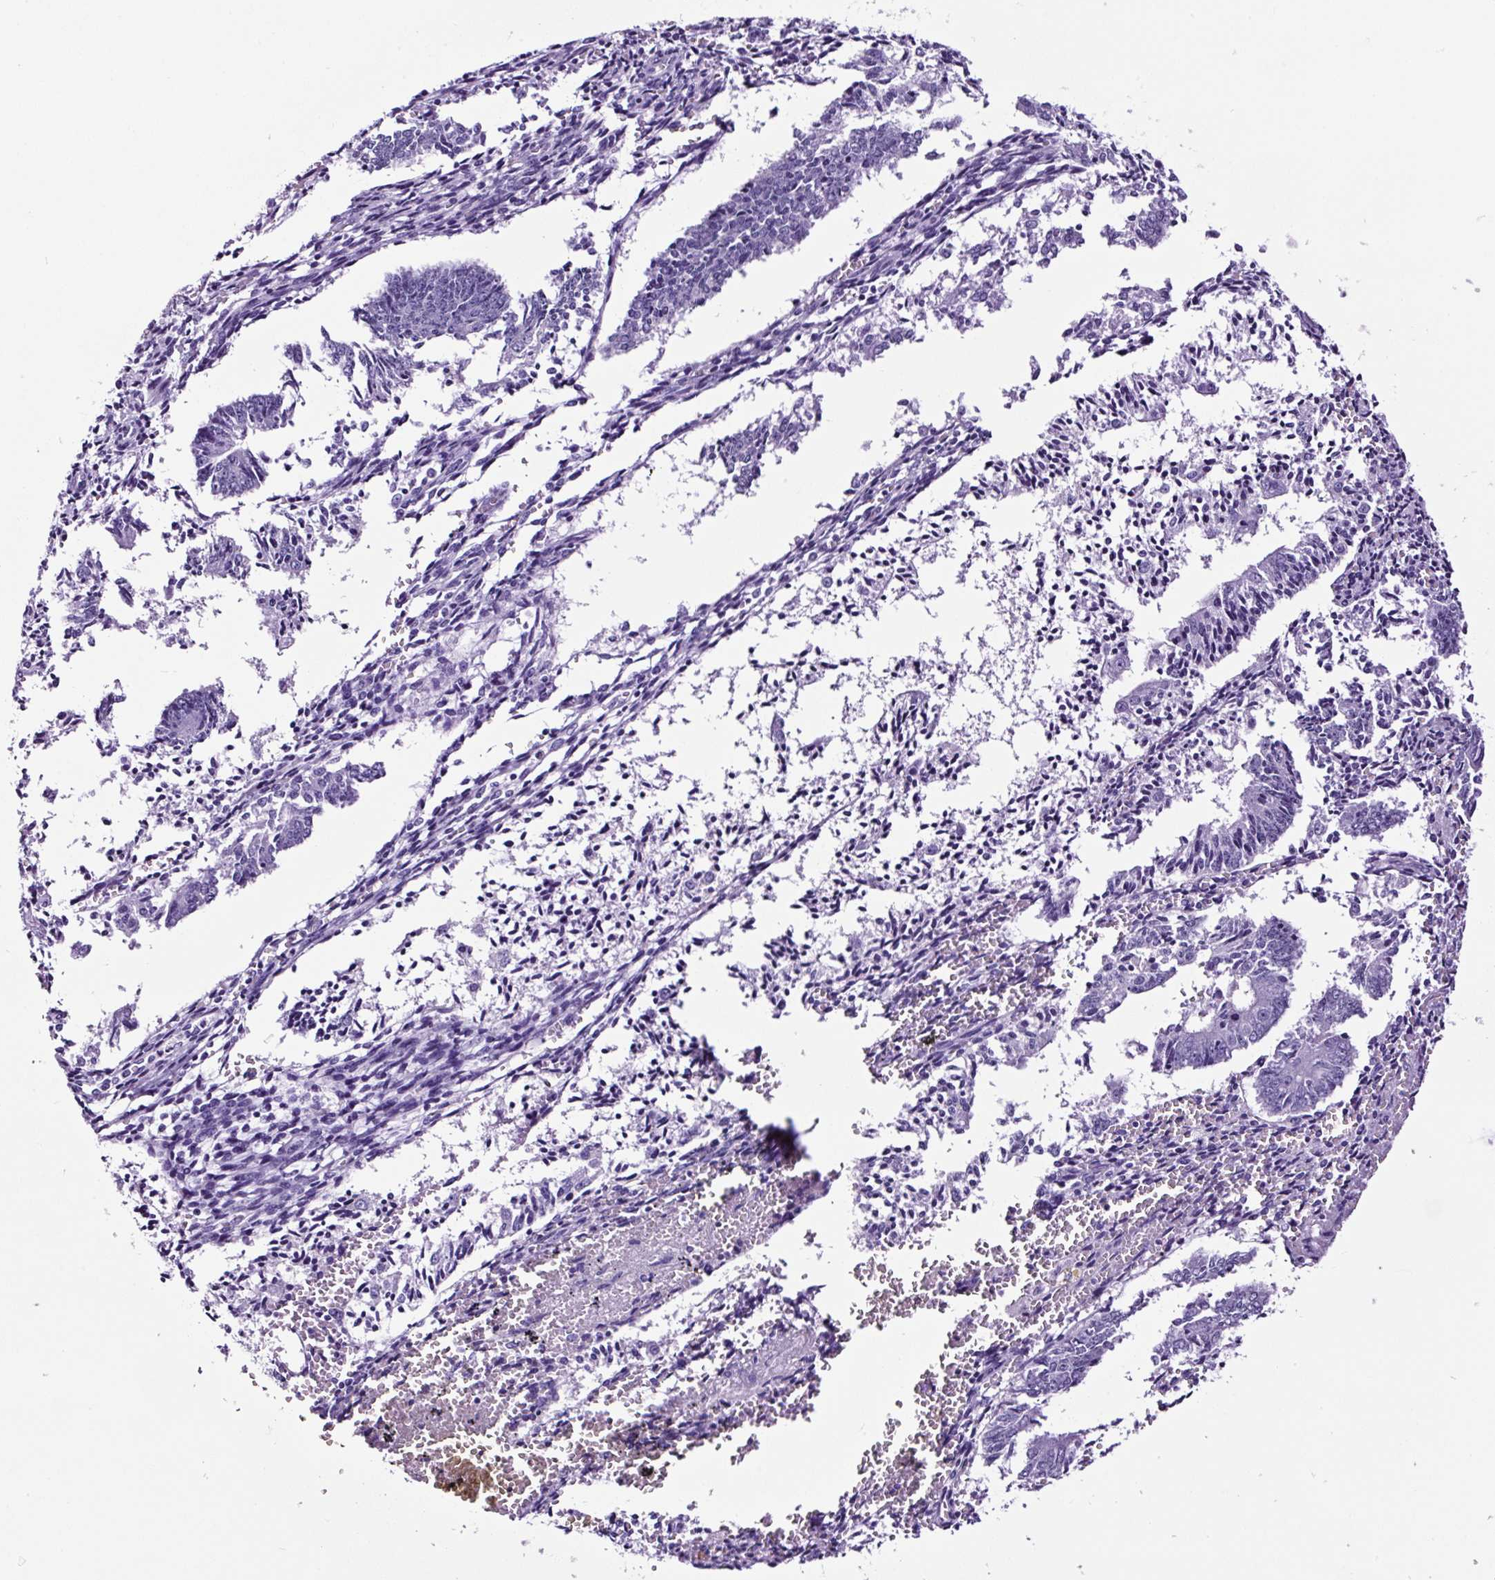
{"staining": {"intensity": "negative", "quantity": "none", "location": "none"}, "tissue": "endometrial cancer", "cell_type": "Tumor cells", "image_type": "cancer", "snomed": [{"axis": "morphology", "description": "Adenocarcinoma, NOS"}, {"axis": "topography", "description": "Endometrium"}], "caption": "An image of adenocarcinoma (endometrial) stained for a protein shows no brown staining in tumor cells. The staining was performed using DAB to visualize the protein expression in brown, while the nuclei were stained in blue with hematoxylin (Magnification: 20x).", "gene": "FBXL7", "patient": {"sex": "female", "age": 50}}